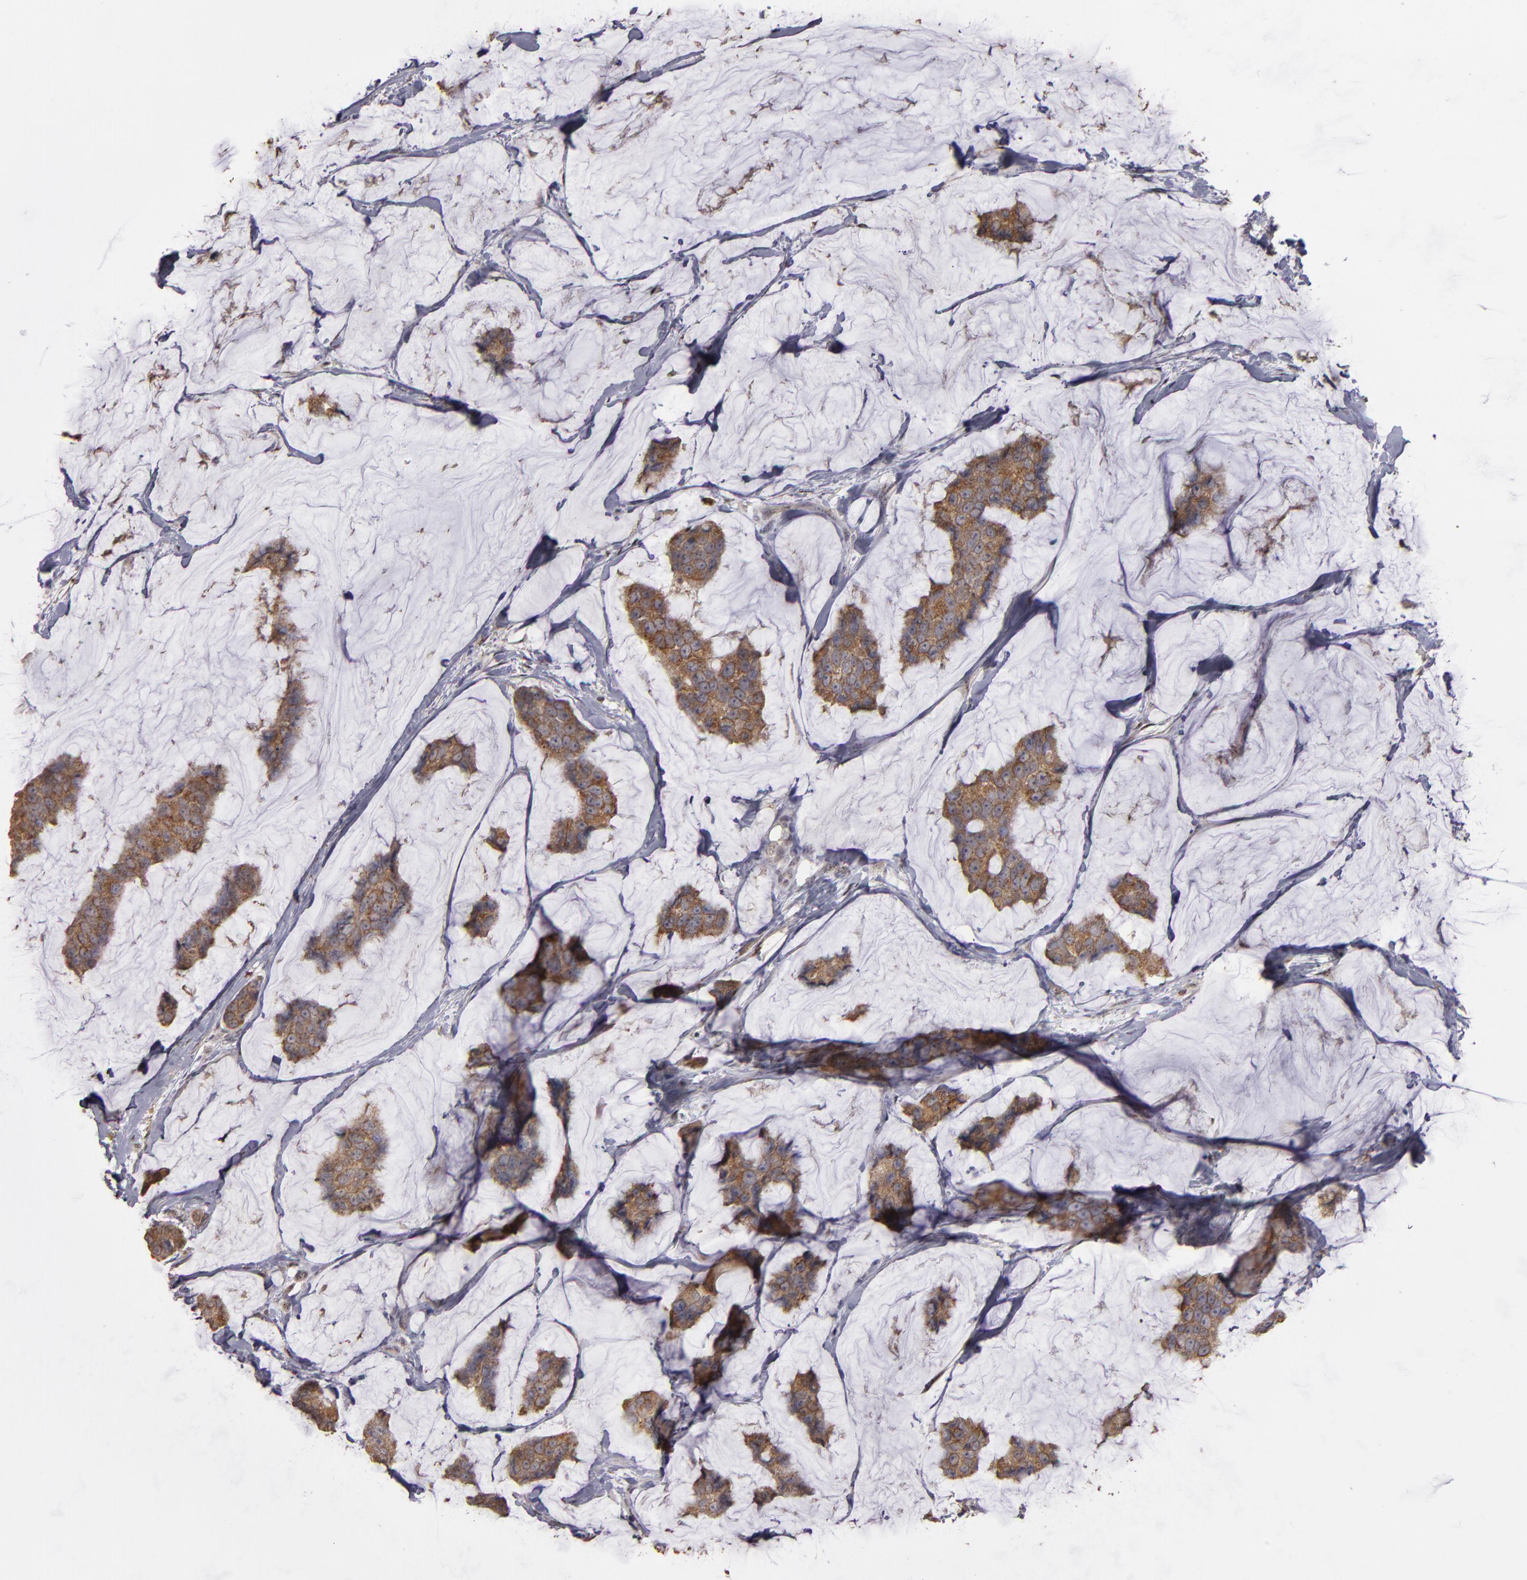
{"staining": {"intensity": "strong", "quantity": ">75%", "location": "cytoplasmic/membranous"}, "tissue": "breast cancer", "cell_type": "Tumor cells", "image_type": "cancer", "snomed": [{"axis": "morphology", "description": "Normal tissue, NOS"}, {"axis": "morphology", "description": "Duct carcinoma"}, {"axis": "topography", "description": "Breast"}], "caption": "The photomicrograph reveals immunohistochemical staining of breast cancer. There is strong cytoplasmic/membranous expression is identified in about >75% of tumor cells.", "gene": "CD55", "patient": {"sex": "female", "age": 50}}